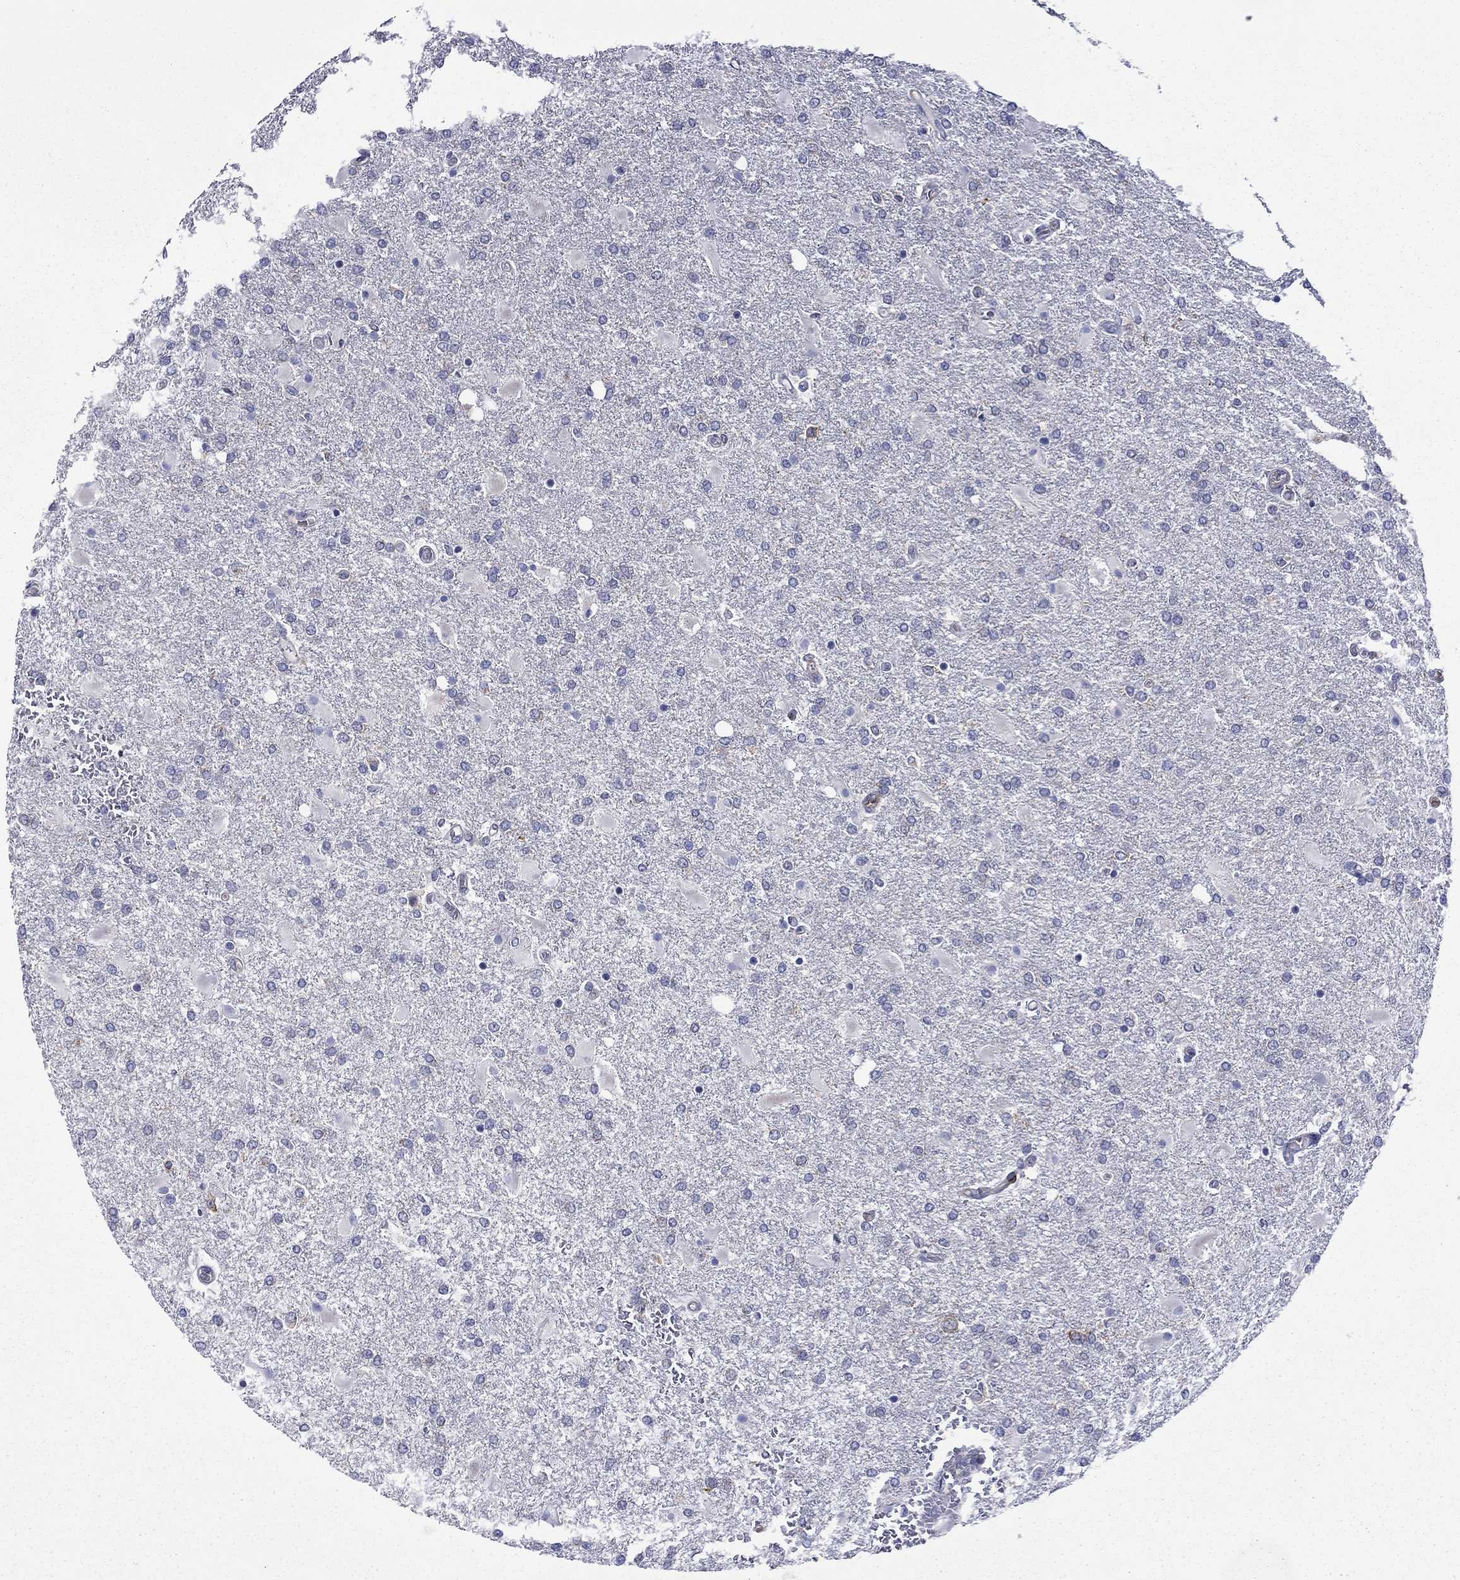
{"staining": {"intensity": "negative", "quantity": "none", "location": "none"}, "tissue": "glioma", "cell_type": "Tumor cells", "image_type": "cancer", "snomed": [{"axis": "morphology", "description": "Glioma, malignant, High grade"}, {"axis": "topography", "description": "Cerebral cortex"}], "caption": "Immunohistochemistry (IHC) micrograph of neoplastic tissue: glioma stained with DAB (3,3'-diaminobenzidine) demonstrates no significant protein staining in tumor cells.", "gene": "LMO7", "patient": {"sex": "male", "age": 79}}